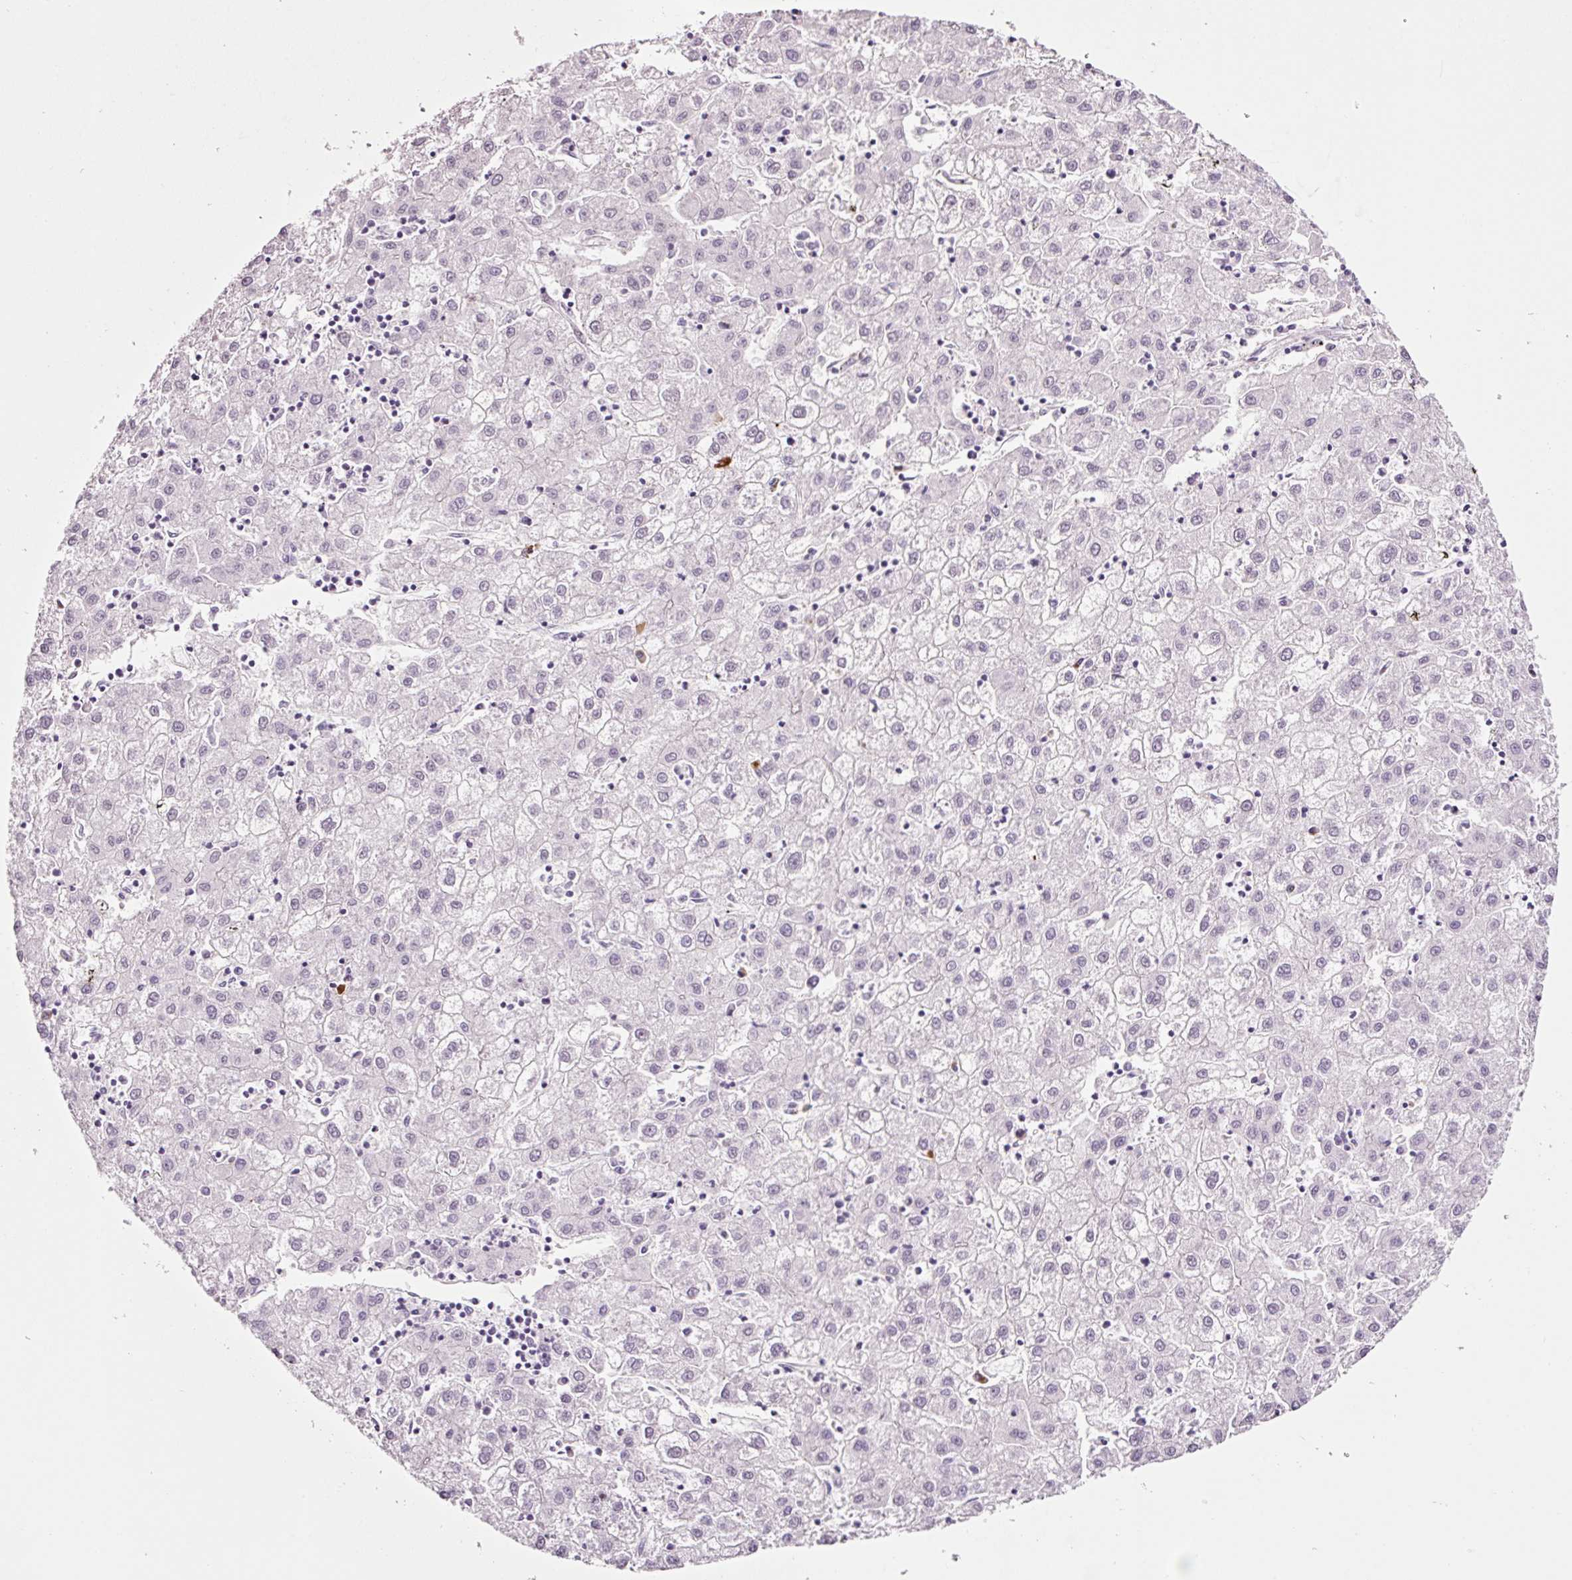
{"staining": {"intensity": "negative", "quantity": "none", "location": "none"}, "tissue": "liver cancer", "cell_type": "Tumor cells", "image_type": "cancer", "snomed": [{"axis": "morphology", "description": "Carcinoma, Hepatocellular, NOS"}, {"axis": "topography", "description": "Liver"}], "caption": "A micrograph of liver cancer (hepatocellular carcinoma) stained for a protein displays no brown staining in tumor cells. The staining is performed using DAB brown chromogen with nuclei counter-stained in using hematoxylin.", "gene": "KLF1", "patient": {"sex": "male", "age": 72}}